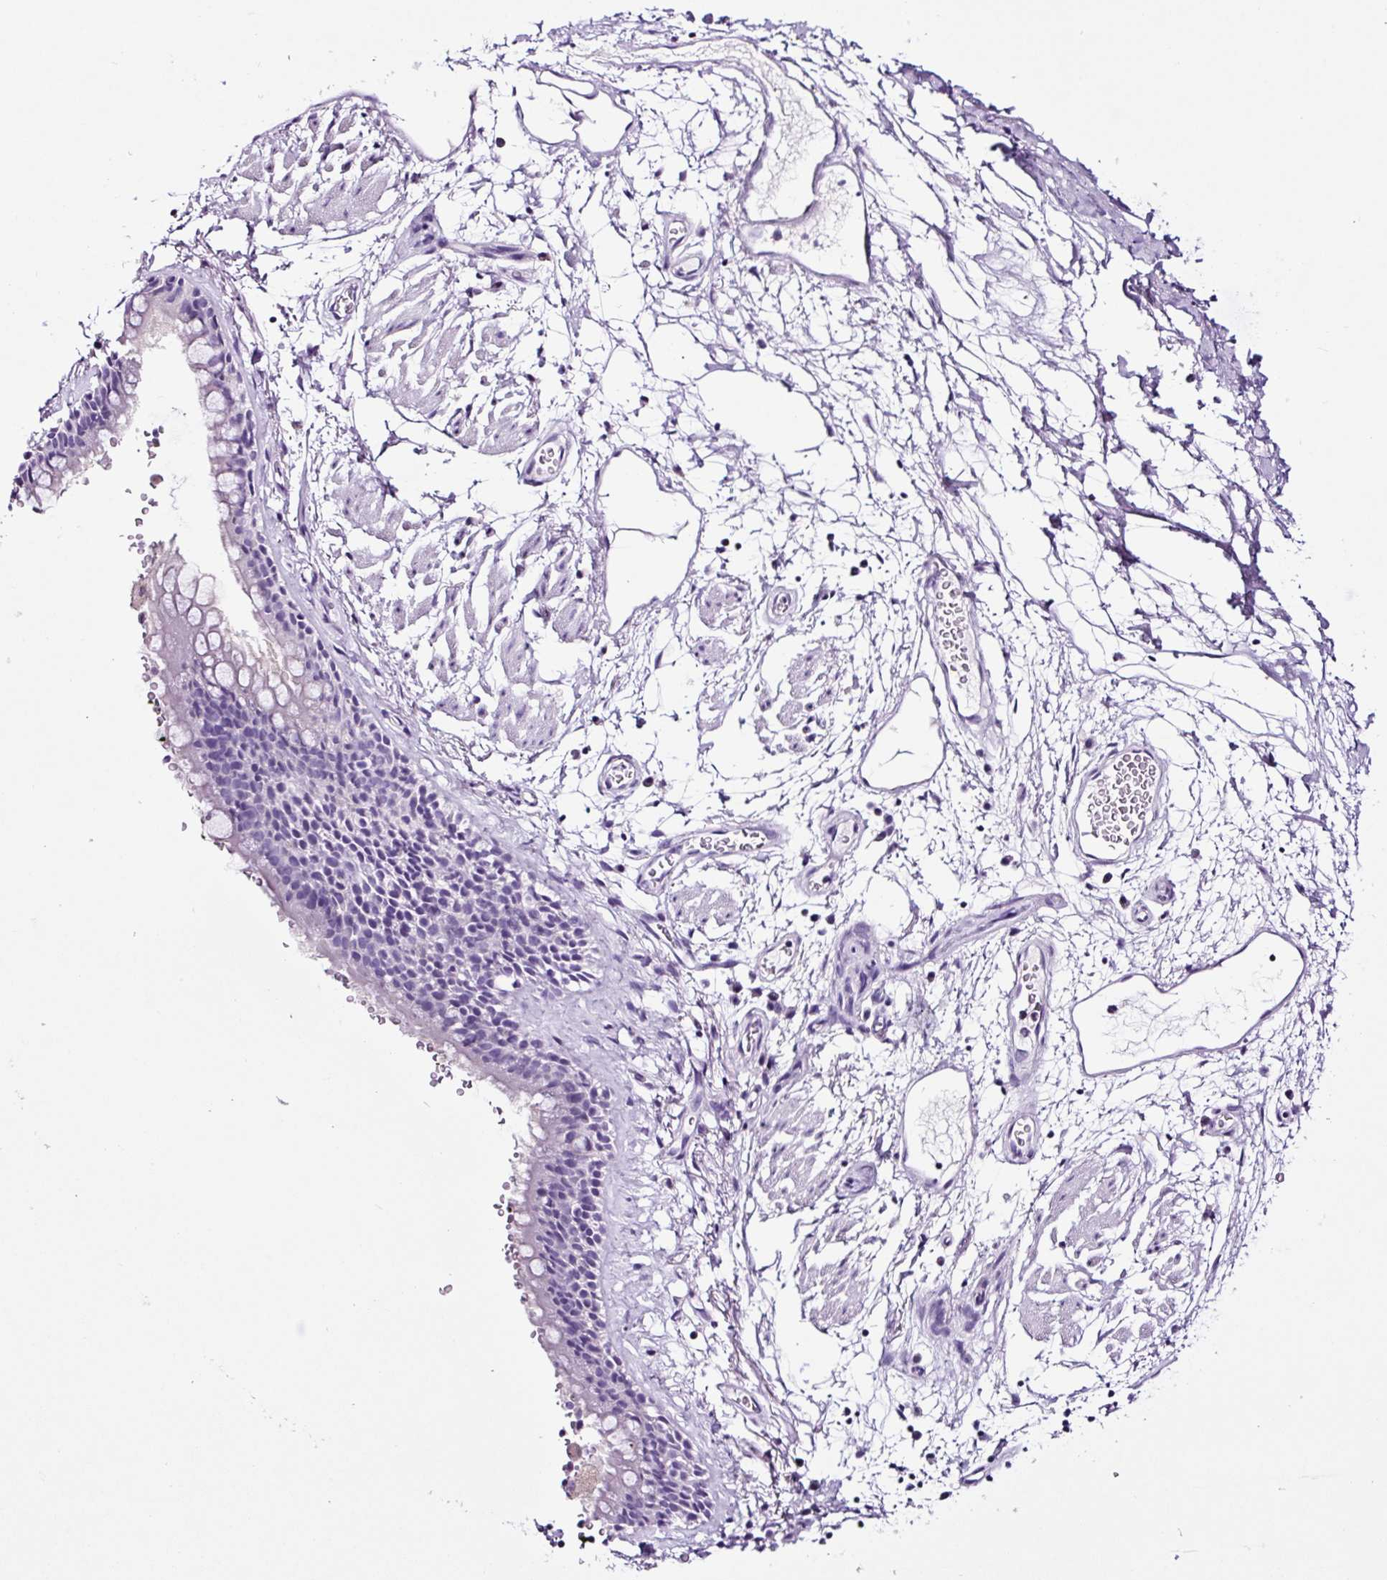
{"staining": {"intensity": "negative", "quantity": "none", "location": "none"}, "tissue": "adipose tissue", "cell_type": "Adipocytes", "image_type": "normal", "snomed": [{"axis": "morphology", "description": "Normal tissue, NOS"}, {"axis": "topography", "description": "Cartilage tissue"}, {"axis": "topography", "description": "Bronchus"}], "caption": "DAB immunohistochemical staining of normal human adipose tissue reveals no significant expression in adipocytes. (DAB immunohistochemistry (IHC) visualized using brightfield microscopy, high magnification).", "gene": "FBXL7", "patient": {"sex": "male", "age": 58}}